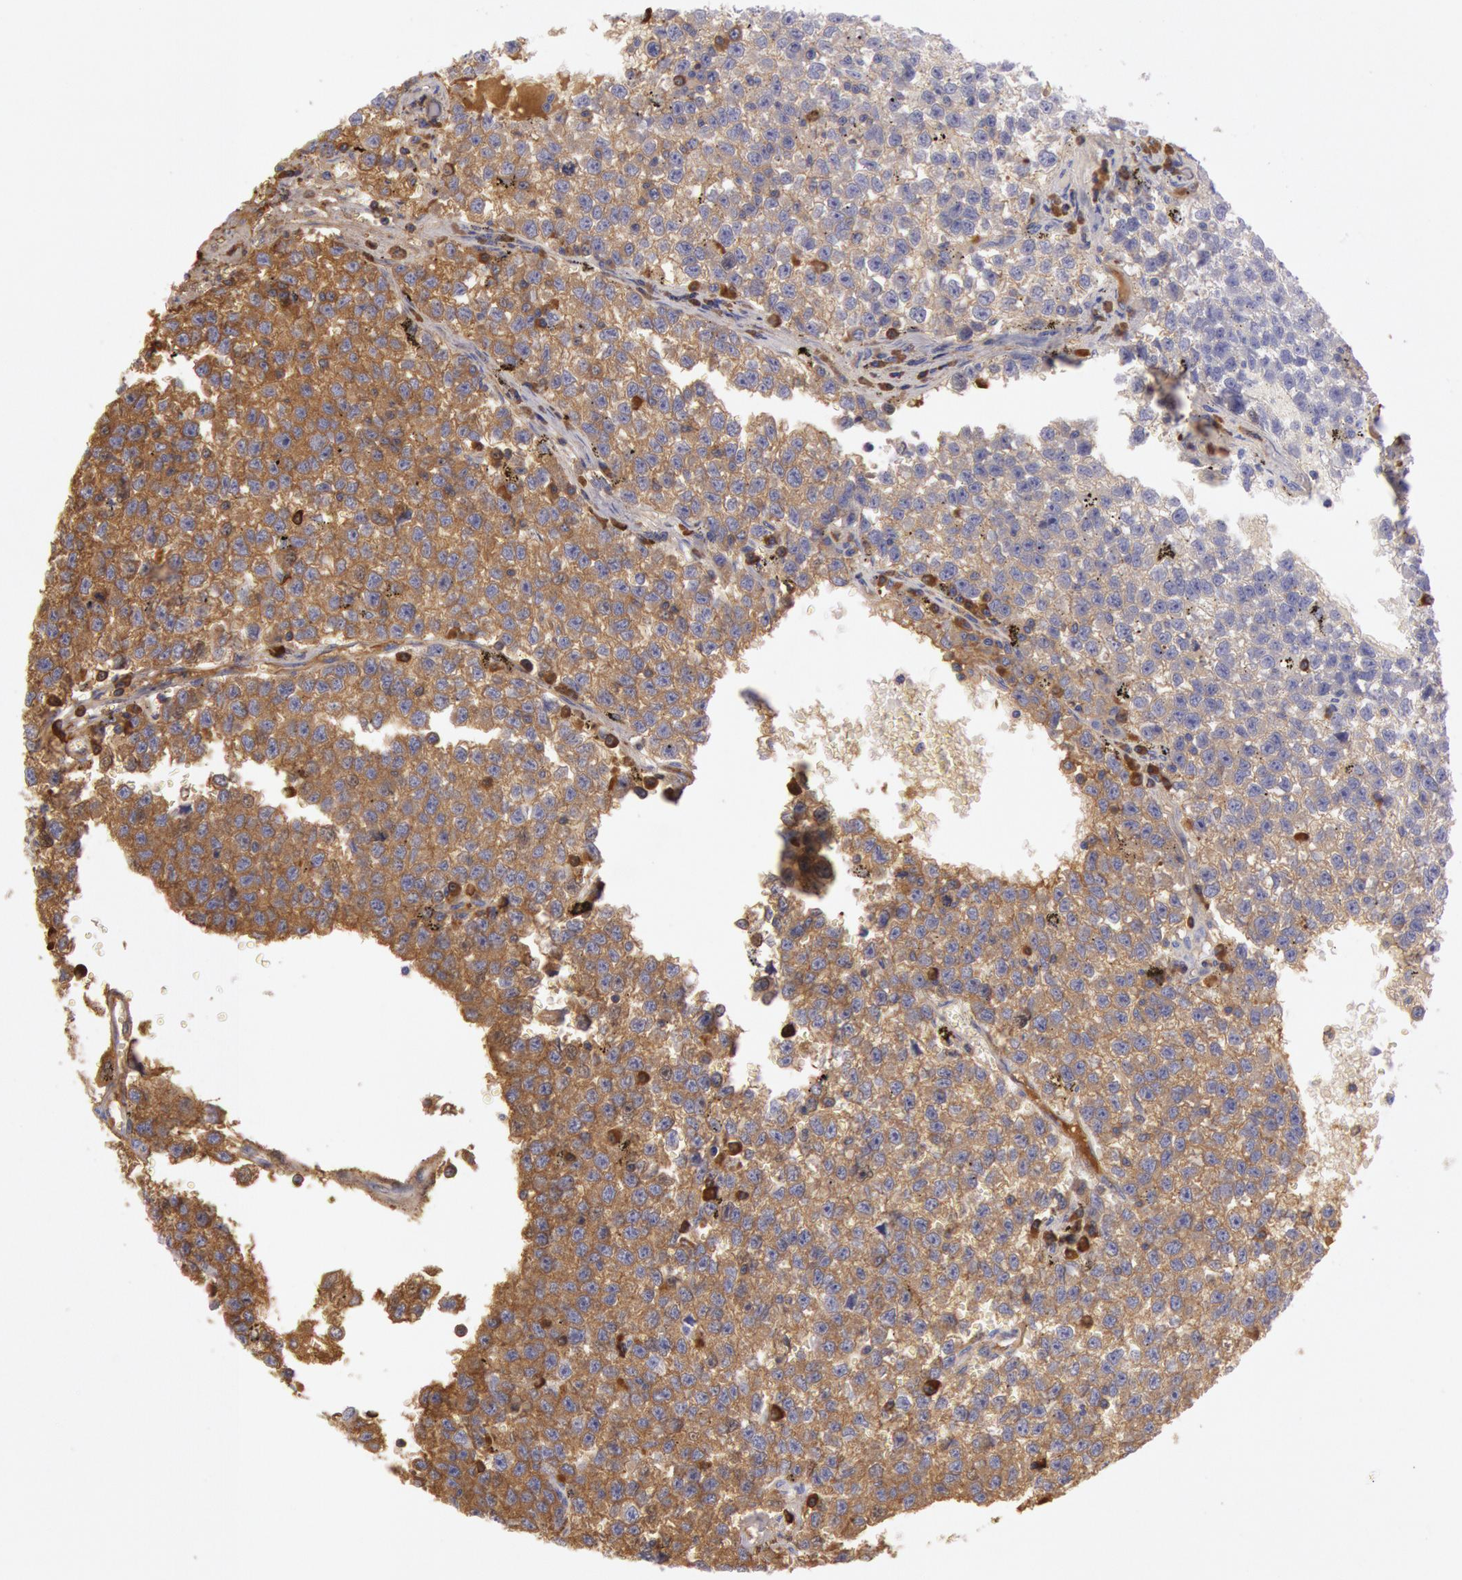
{"staining": {"intensity": "strong", "quantity": "25%-75%", "location": "cytoplasmic/membranous"}, "tissue": "testis cancer", "cell_type": "Tumor cells", "image_type": "cancer", "snomed": [{"axis": "morphology", "description": "Seminoma, NOS"}, {"axis": "topography", "description": "Testis"}], "caption": "An image of testis seminoma stained for a protein displays strong cytoplasmic/membranous brown staining in tumor cells.", "gene": "IGHG1", "patient": {"sex": "male", "age": 35}}